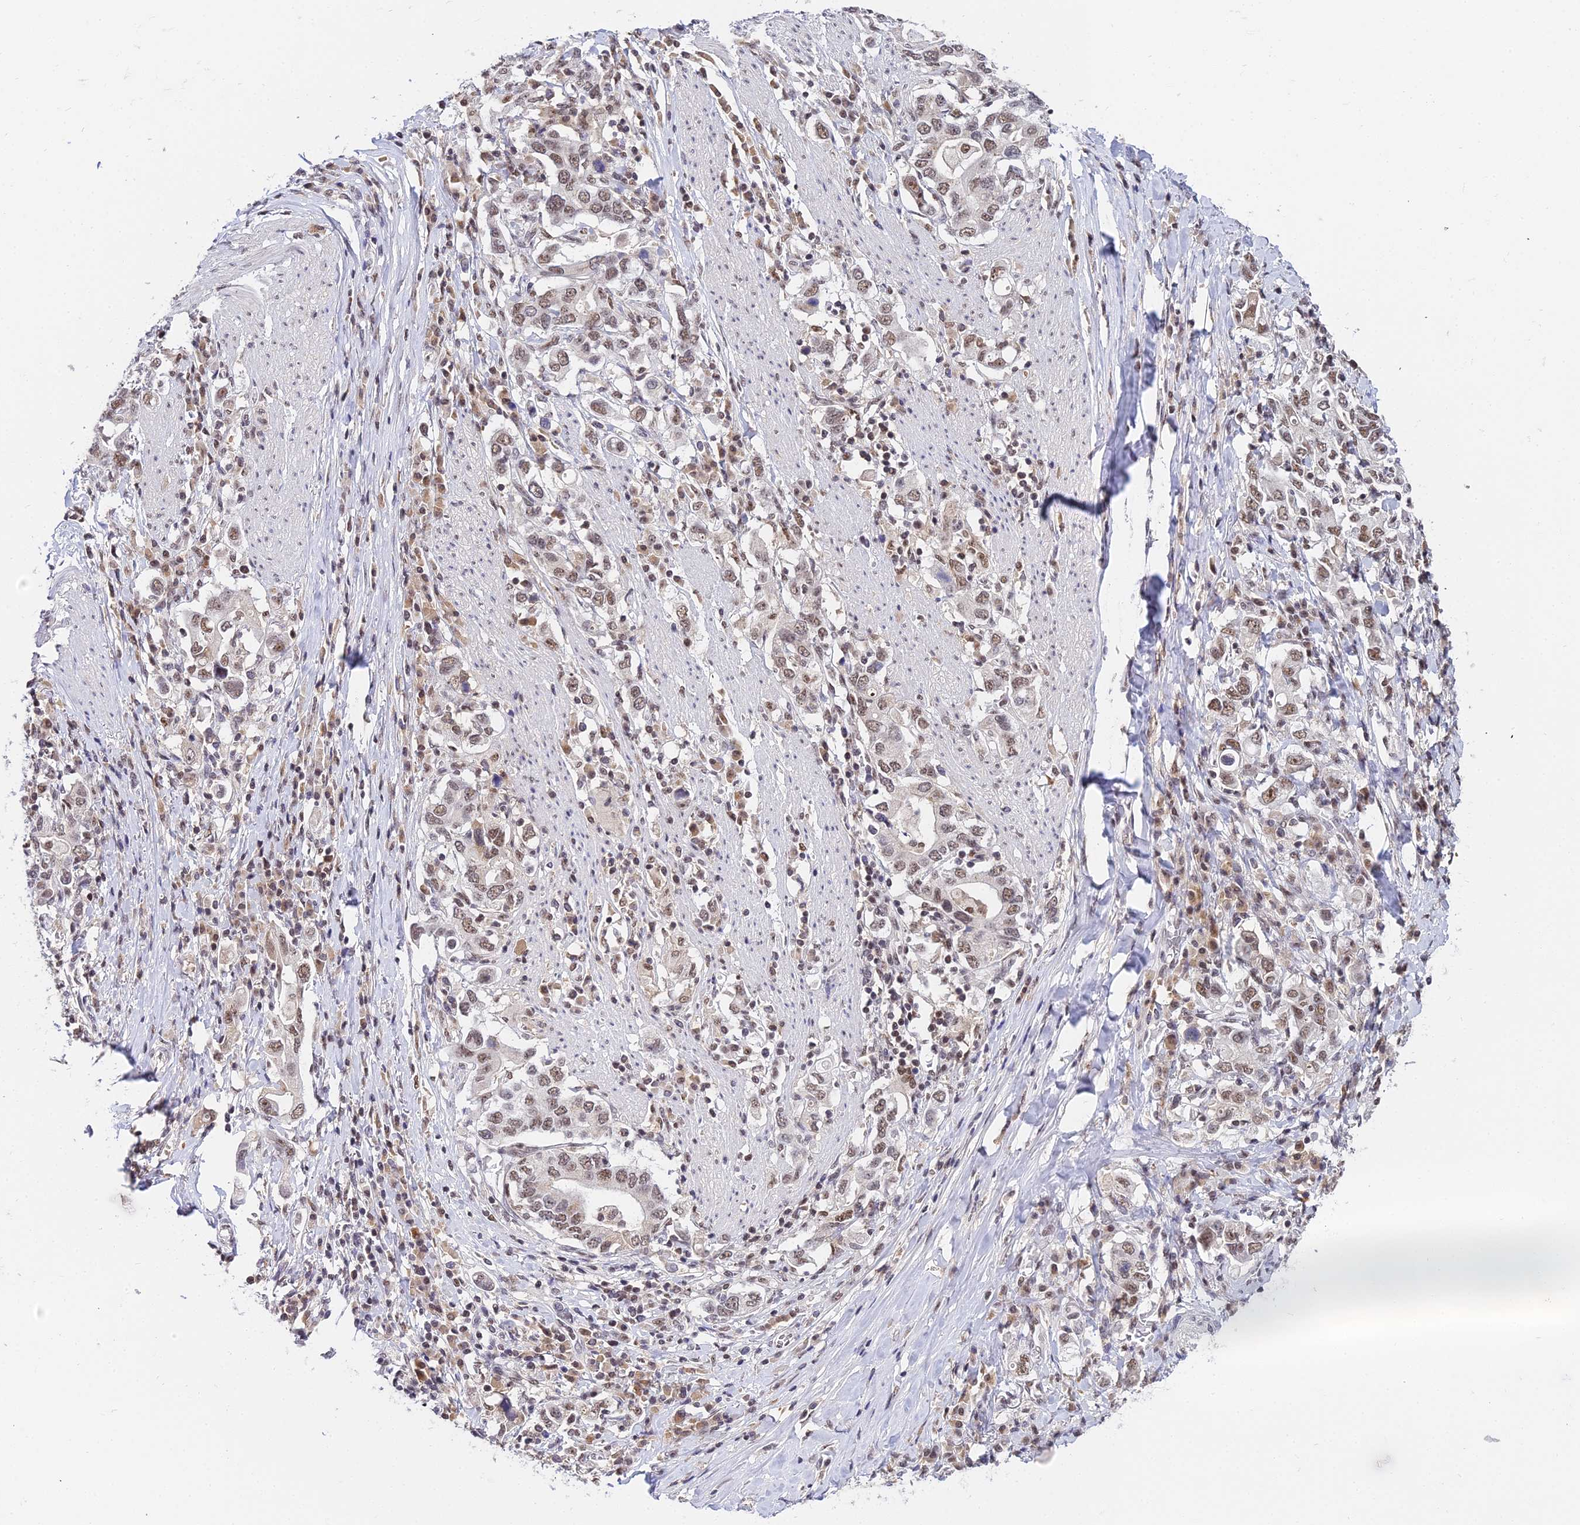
{"staining": {"intensity": "moderate", "quantity": ">75%", "location": "nuclear"}, "tissue": "stomach cancer", "cell_type": "Tumor cells", "image_type": "cancer", "snomed": [{"axis": "morphology", "description": "Adenocarcinoma, NOS"}, {"axis": "topography", "description": "Stomach, upper"}, {"axis": "topography", "description": "Stomach"}], "caption": "The image shows a brown stain indicating the presence of a protein in the nuclear of tumor cells in stomach adenocarcinoma.", "gene": "EXOSC3", "patient": {"sex": "male", "age": 62}}